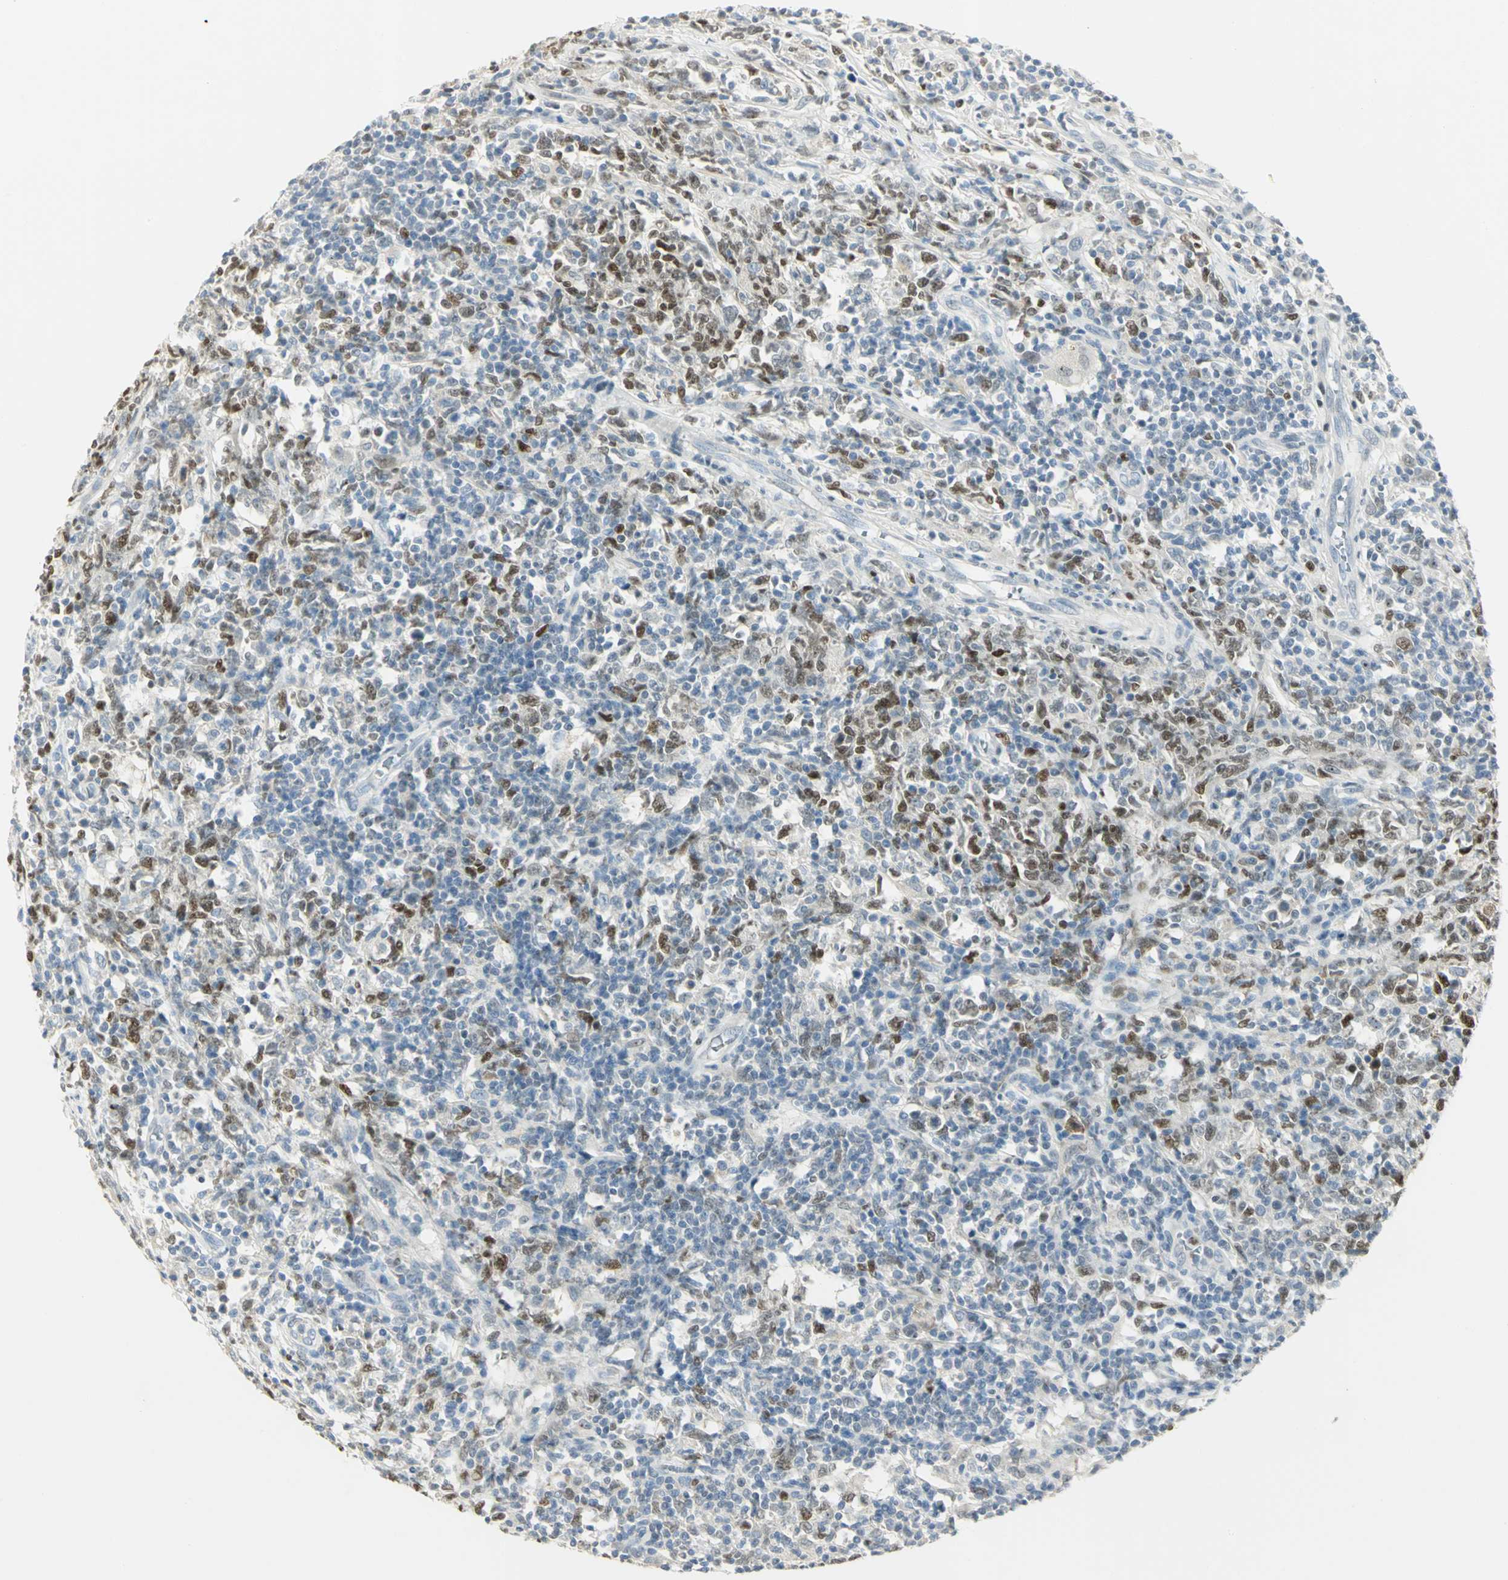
{"staining": {"intensity": "strong", "quantity": "<25%", "location": "nuclear"}, "tissue": "lymphoma", "cell_type": "Tumor cells", "image_type": "cancer", "snomed": [{"axis": "morphology", "description": "Malignant lymphoma, non-Hodgkin's type, High grade"}, {"axis": "topography", "description": "Lymph node"}], "caption": "Human lymphoma stained with a protein marker demonstrates strong staining in tumor cells.", "gene": "BCL6", "patient": {"sex": "female", "age": 84}}